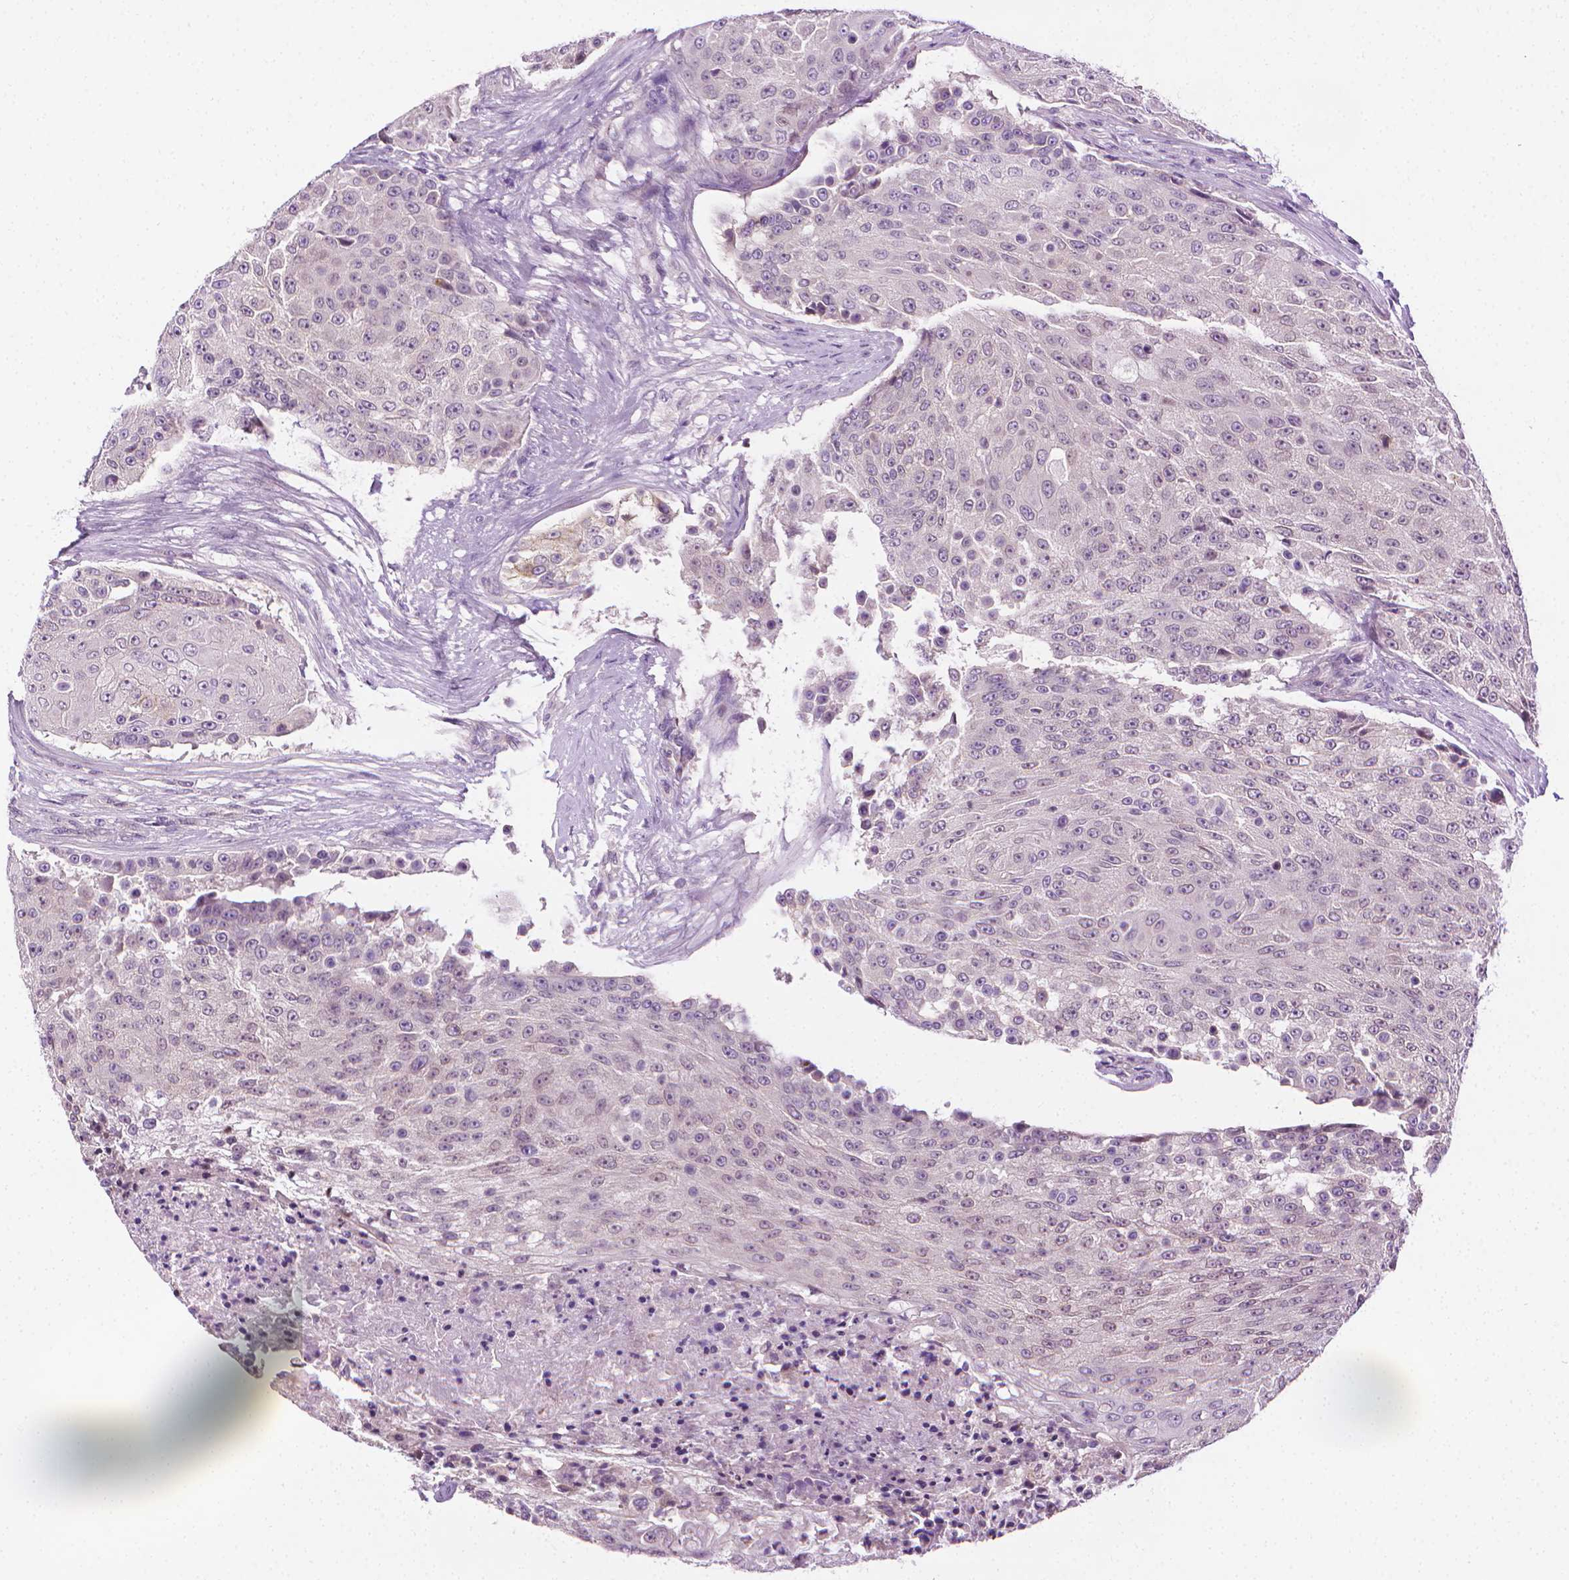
{"staining": {"intensity": "negative", "quantity": "none", "location": "none"}, "tissue": "urothelial cancer", "cell_type": "Tumor cells", "image_type": "cancer", "snomed": [{"axis": "morphology", "description": "Urothelial carcinoma, High grade"}, {"axis": "topography", "description": "Urinary bladder"}], "caption": "Photomicrograph shows no significant protein expression in tumor cells of urothelial cancer.", "gene": "MCOLN3", "patient": {"sex": "female", "age": 63}}